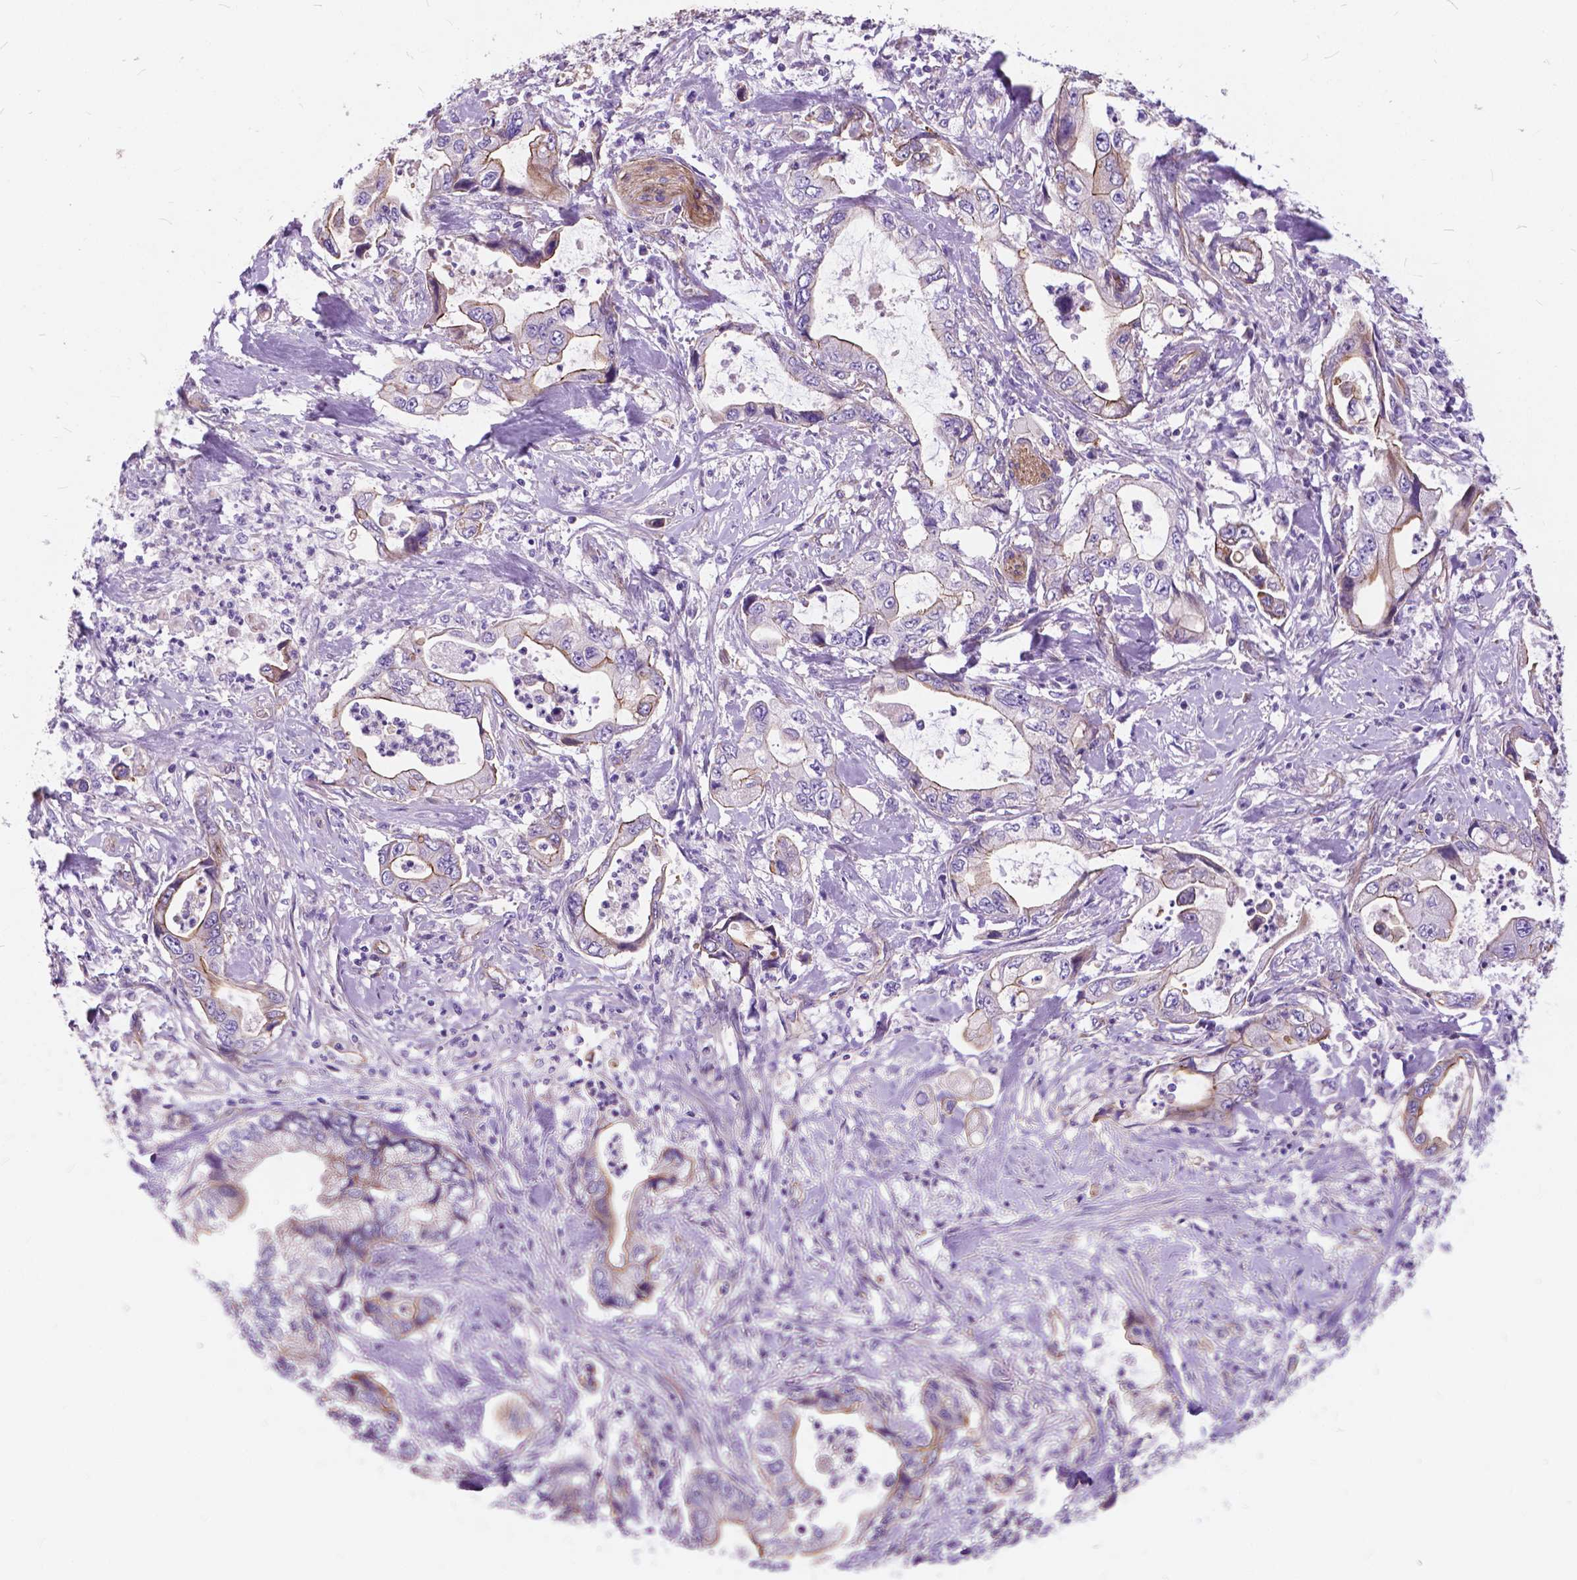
{"staining": {"intensity": "moderate", "quantity": "<25%", "location": "cytoplasmic/membranous"}, "tissue": "stomach cancer", "cell_type": "Tumor cells", "image_type": "cancer", "snomed": [{"axis": "morphology", "description": "Adenocarcinoma, NOS"}, {"axis": "topography", "description": "Pancreas"}, {"axis": "topography", "description": "Stomach, upper"}], "caption": "Brown immunohistochemical staining in stomach cancer (adenocarcinoma) shows moderate cytoplasmic/membranous staining in about <25% of tumor cells.", "gene": "FLT4", "patient": {"sex": "male", "age": 77}}